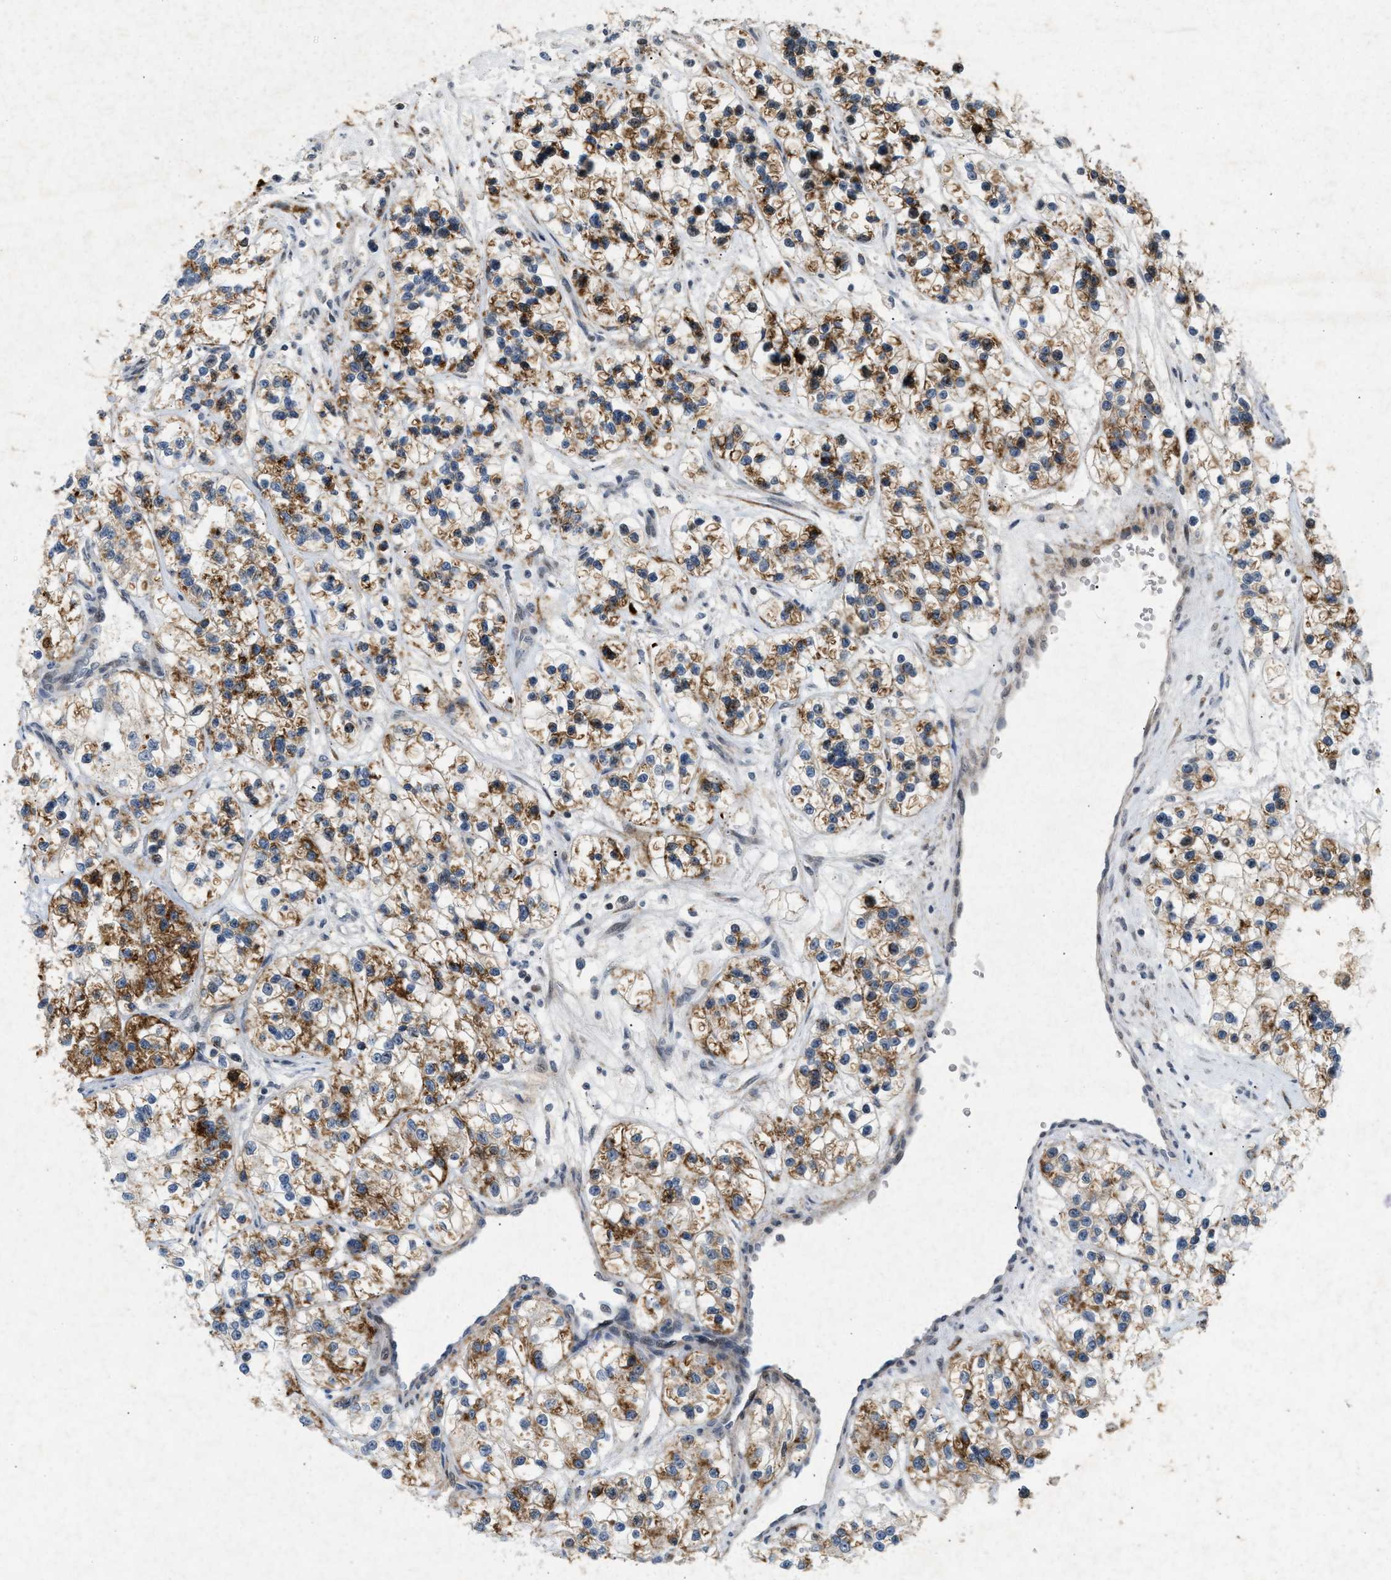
{"staining": {"intensity": "moderate", "quantity": ">75%", "location": "cytoplasmic/membranous"}, "tissue": "renal cancer", "cell_type": "Tumor cells", "image_type": "cancer", "snomed": [{"axis": "morphology", "description": "Adenocarcinoma, NOS"}, {"axis": "topography", "description": "Kidney"}], "caption": "Immunohistochemistry (DAB) staining of renal cancer (adenocarcinoma) displays moderate cytoplasmic/membranous protein staining in approximately >75% of tumor cells.", "gene": "ZPR1", "patient": {"sex": "female", "age": 57}}